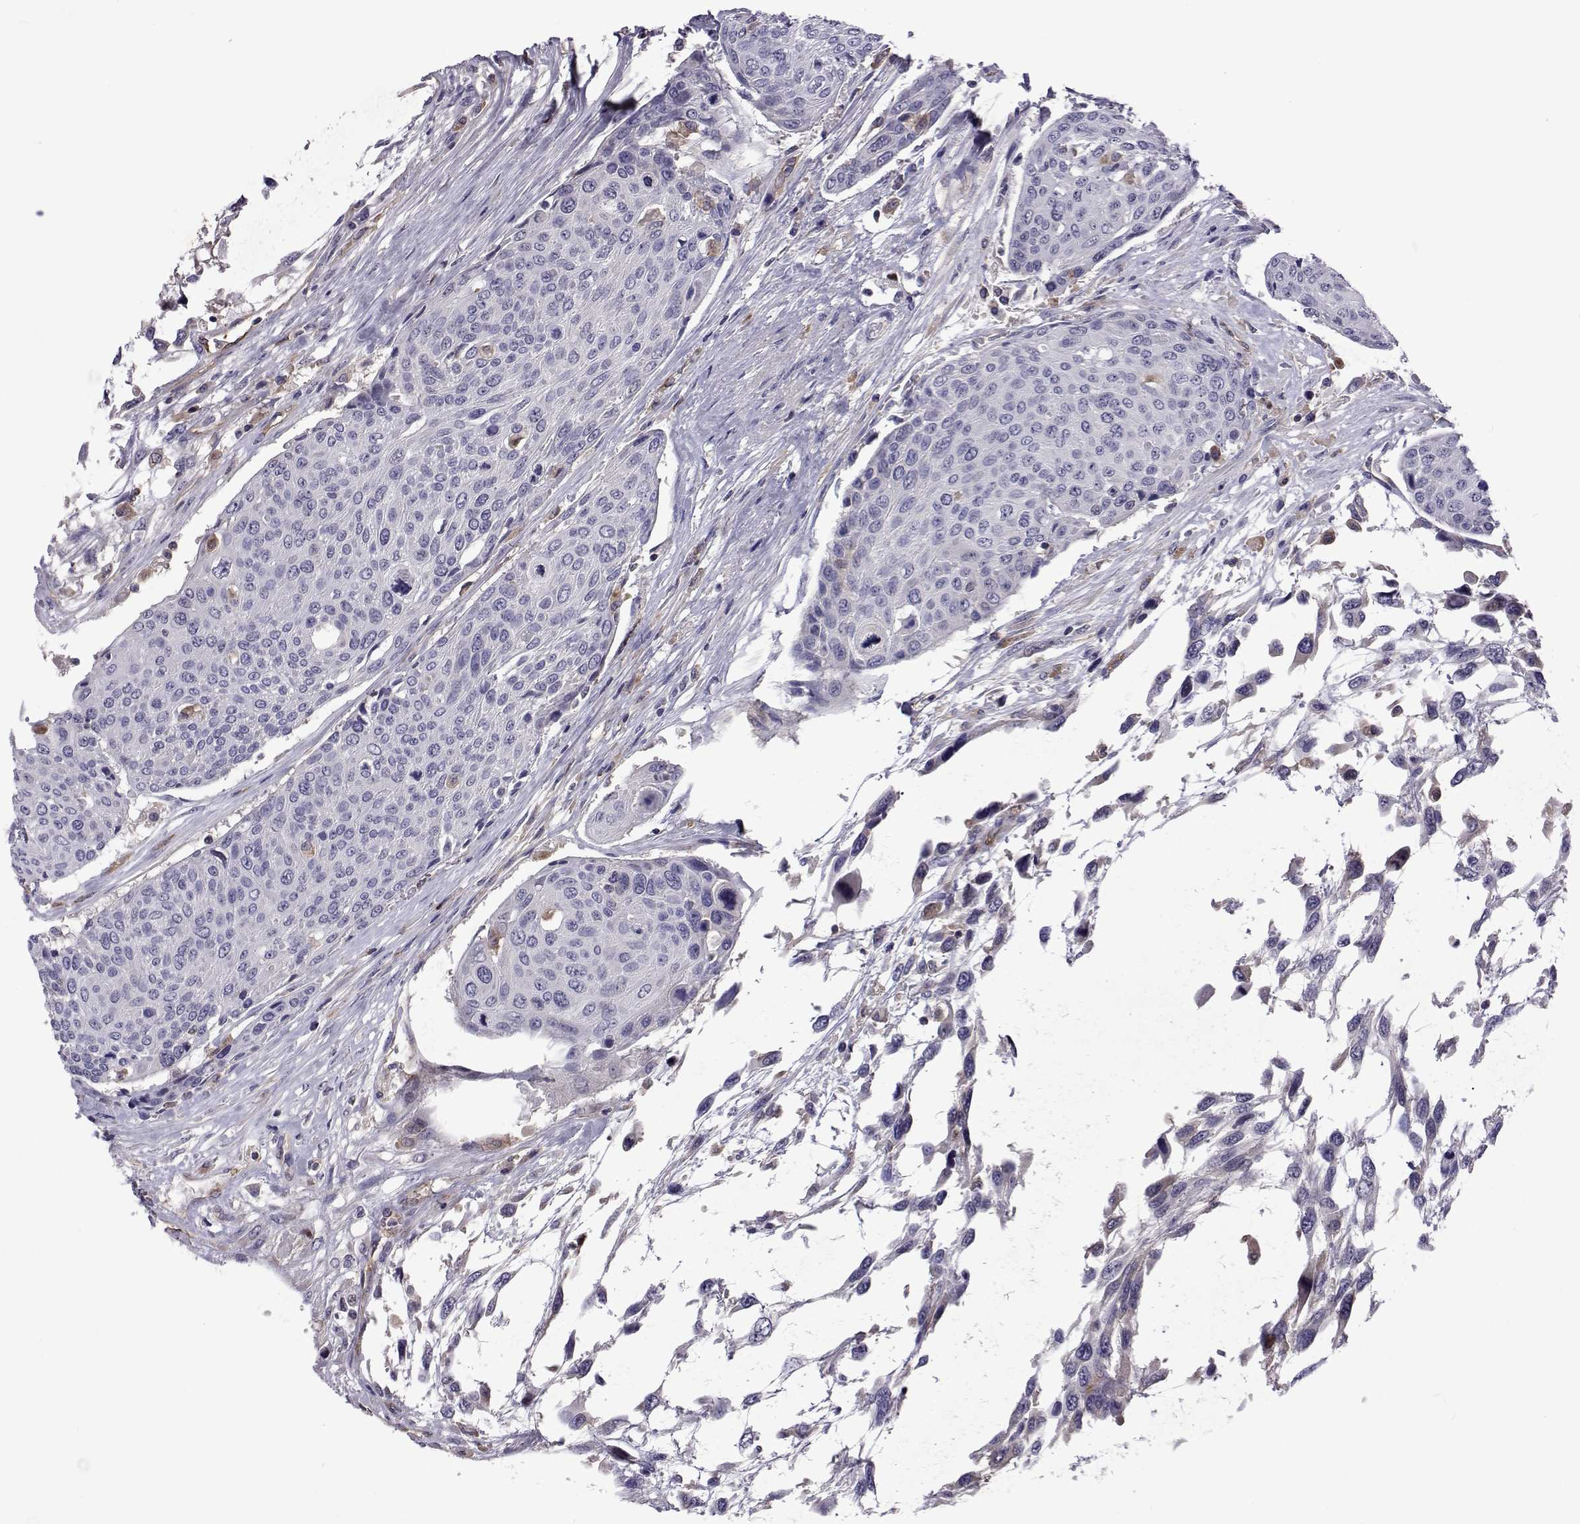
{"staining": {"intensity": "negative", "quantity": "none", "location": "none"}, "tissue": "urothelial cancer", "cell_type": "Tumor cells", "image_type": "cancer", "snomed": [{"axis": "morphology", "description": "Urothelial carcinoma, High grade"}, {"axis": "topography", "description": "Urinary bladder"}], "caption": "DAB immunohistochemical staining of human urothelial carcinoma (high-grade) displays no significant positivity in tumor cells.", "gene": "TCF15", "patient": {"sex": "female", "age": 70}}